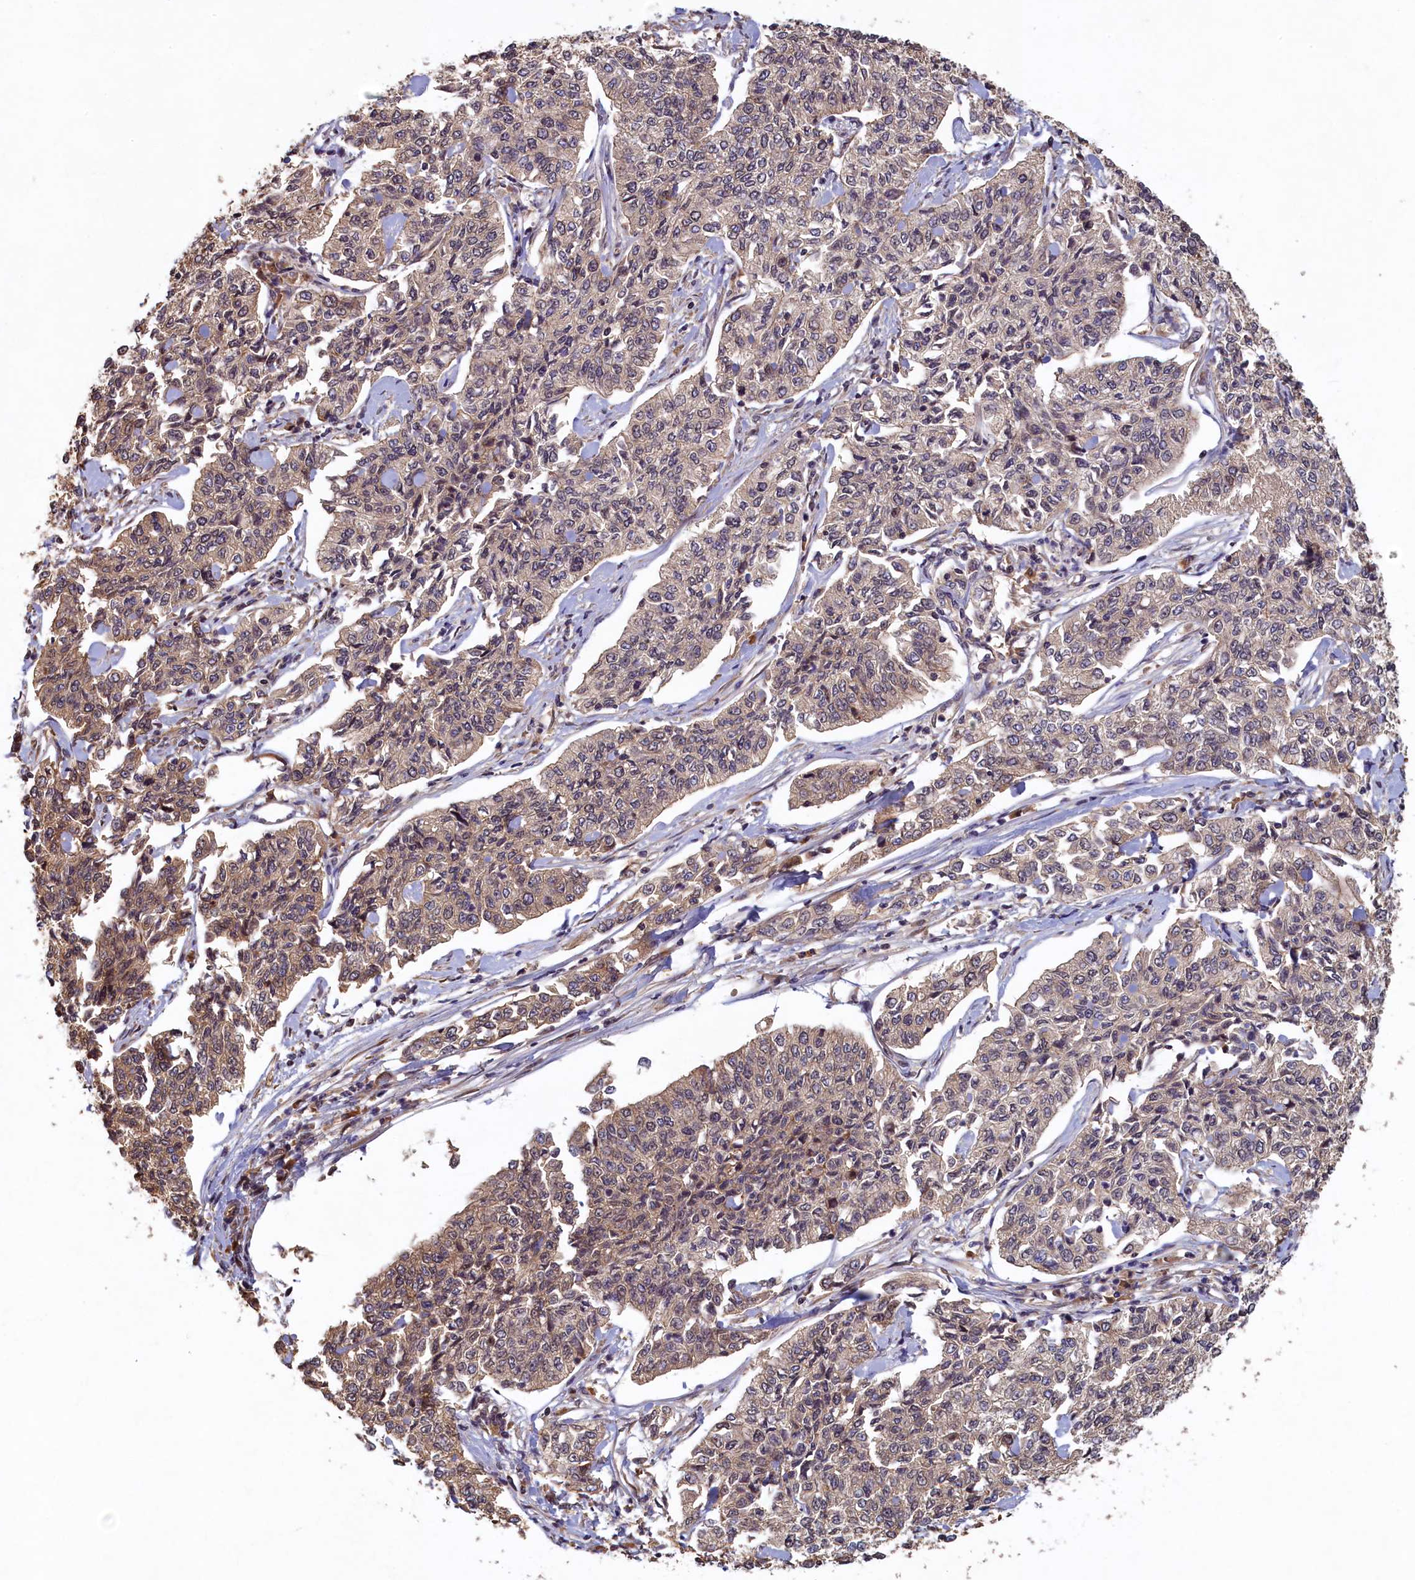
{"staining": {"intensity": "weak", "quantity": "25%-75%", "location": "cytoplasmic/membranous"}, "tissue": "cervical cancer", "cell_type": "Tumor cells", "image_type": "cancer", "snomed": [{"axis": "morphology", "description": "Squamous cell carcinoma, NOS"}, {"axis": "topography", "description": "Cervix"}], "caption": "Weak cytoplasmic/membranous protein staining is seen in about 25%-75% of tumor cells in cervical squamous cell carcinoma. The protein is stained brown, and the nuclei are stained in blue (DAB IHC with brightfield microscopy, high magnification).", "gene": "LCMT2", "patient": {"sex": "female", "age": 35}}